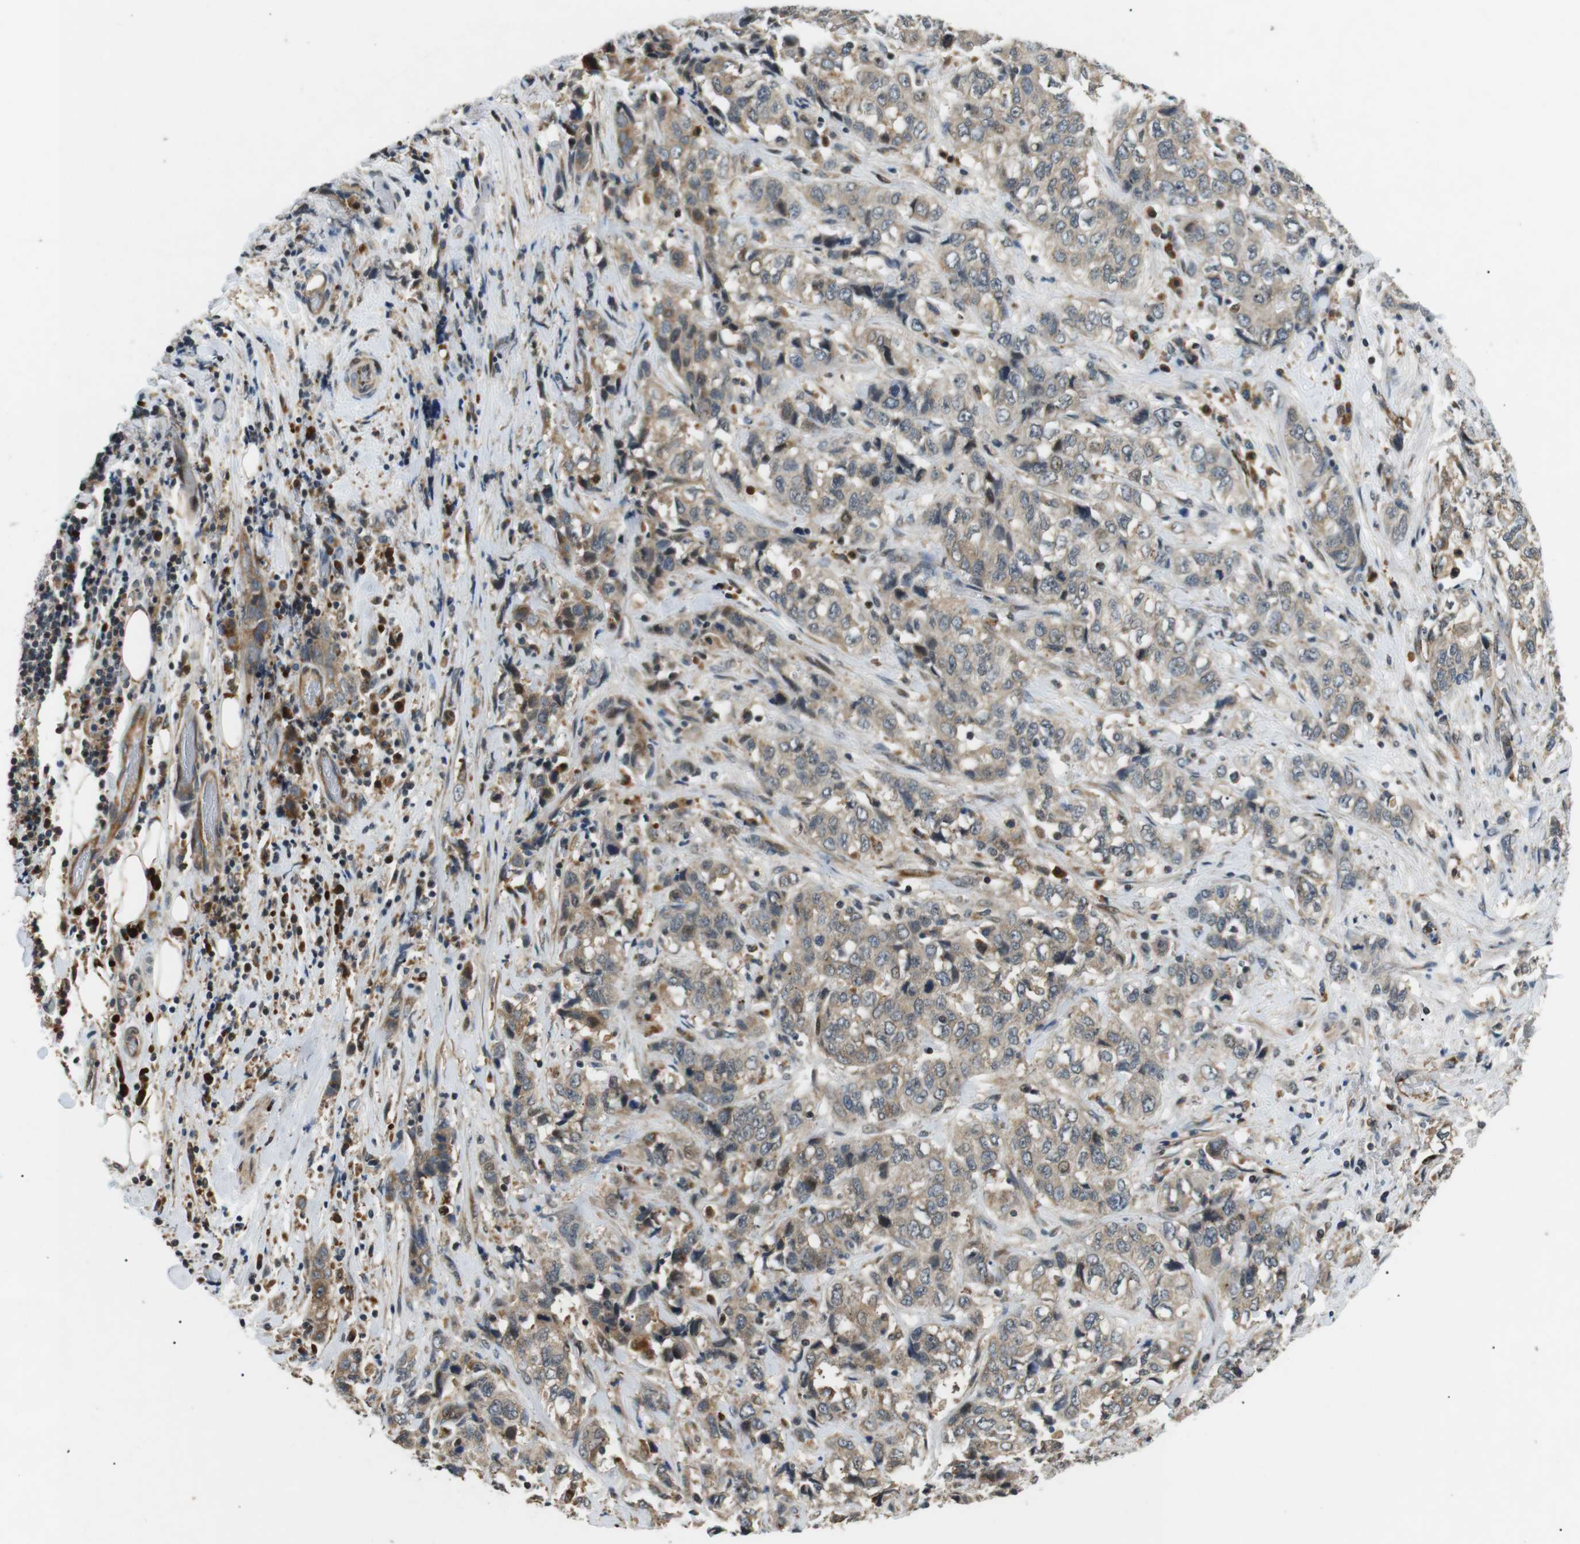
{"staining": {"intensity": "weak", "quantity": ">75%", "location": "cytoplasmic/membranous"}, "tissue": "stomach cancer", "cell_type": "Tumor cells", "image_type": "cancer", "snomed": [{"axis": "morphology", "description": "Adenocarcinoma, NOS"}, {"axis": "topography", "description": "Stomach"}], "caption": "Immunohistochemical staining of stomach adenocarcinoma demonstrates low levels of weak cytoplasmic/membranous staining in approximately >75% of tumor cells. (DAB IHC with brightfield microscopy, high magnification).", "gene": "HSPA13", "patient": {"sex": "male", "age": 48}}